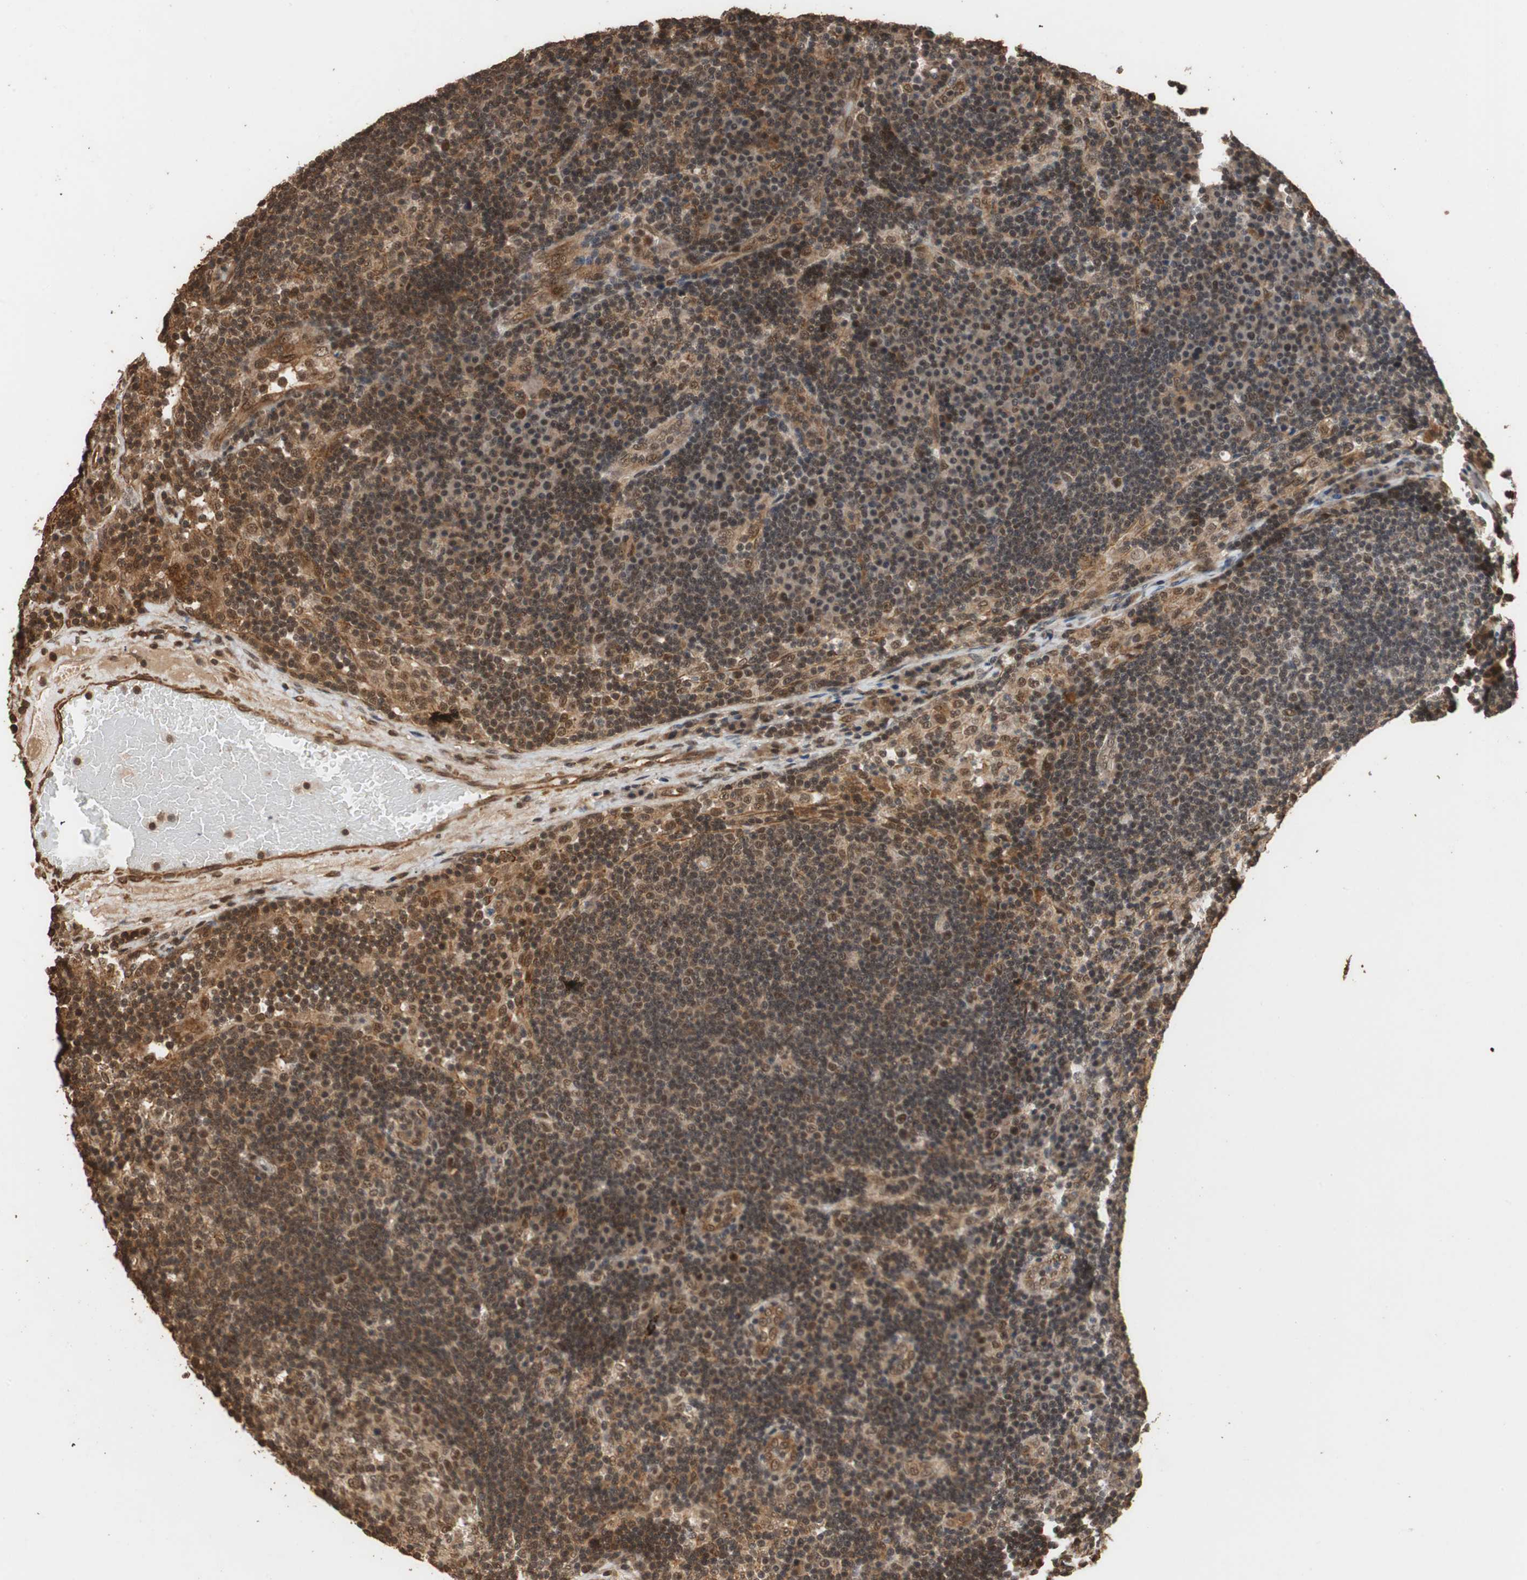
{"staining": {"intensity": "strong", "quantity": ">75%", "location": "nuclear"}, "tissue": "lymph node", "cell_type": "Germinal center cells", "image_type": "normal", "snomed": [{"axis": "morphology", "description": "Normal tissue, NOS"}, {"axis": "morphology", "description": "Squamous cell carcinoma, metastatic, NOS"}, {"axis": "topography", "description": "Lymph node"}], "caption": "Immunohistochemical staining of unremarkable human lymph node reveals >75% levels of strong nuclear protein staining in about >75% of germinal center cells. The staining was performed using DAB (3,3'-diaminobenzidine), with brown indicating positive protein expression. Nuclei are stained blue with hematoxylin.", "gene": "CDC5L", "patient": {"sex": "female", "age": 53}}